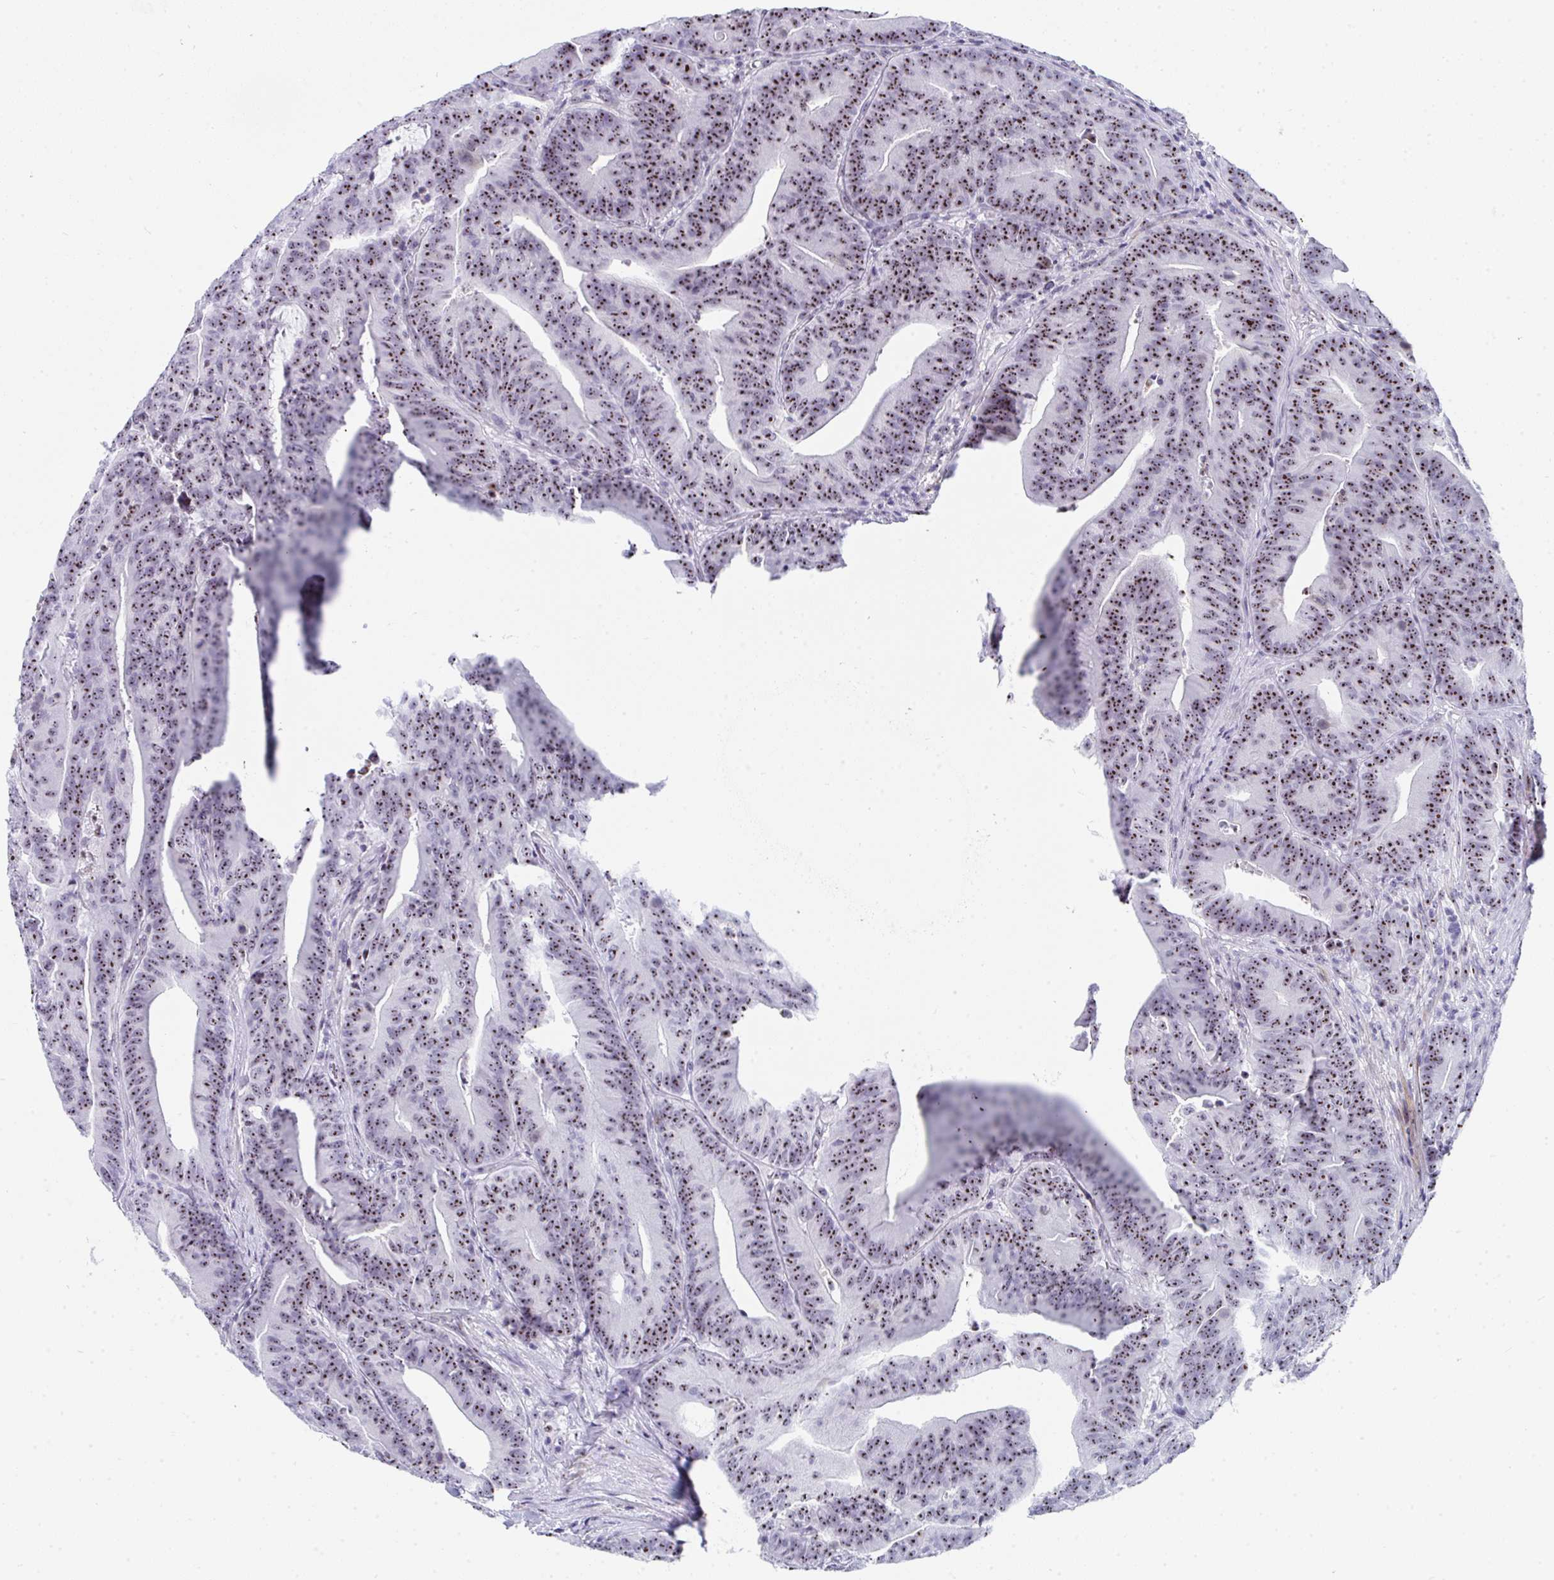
{"staining": {"intensity": "strong", "quantity": ">75%", "location": "nuclear"}, "tissue": "colorectal cancer", "cell_type": "Tumor cells", "image_type": "cancer", "snomed": [{"axis": "morphology", "description": "Adenocarcinoma, NOS"}, {"axis": "topography", "description": "Colon"}], "caption": "Approximately >75% of tumor cells in human colorectal cancer (adenocarcinoma) display strong nuclear protein positivity as visualized by brown immunohistochemical staining.", "gene": "NOP10", "patient": {"sex": "female", "age": 78}}